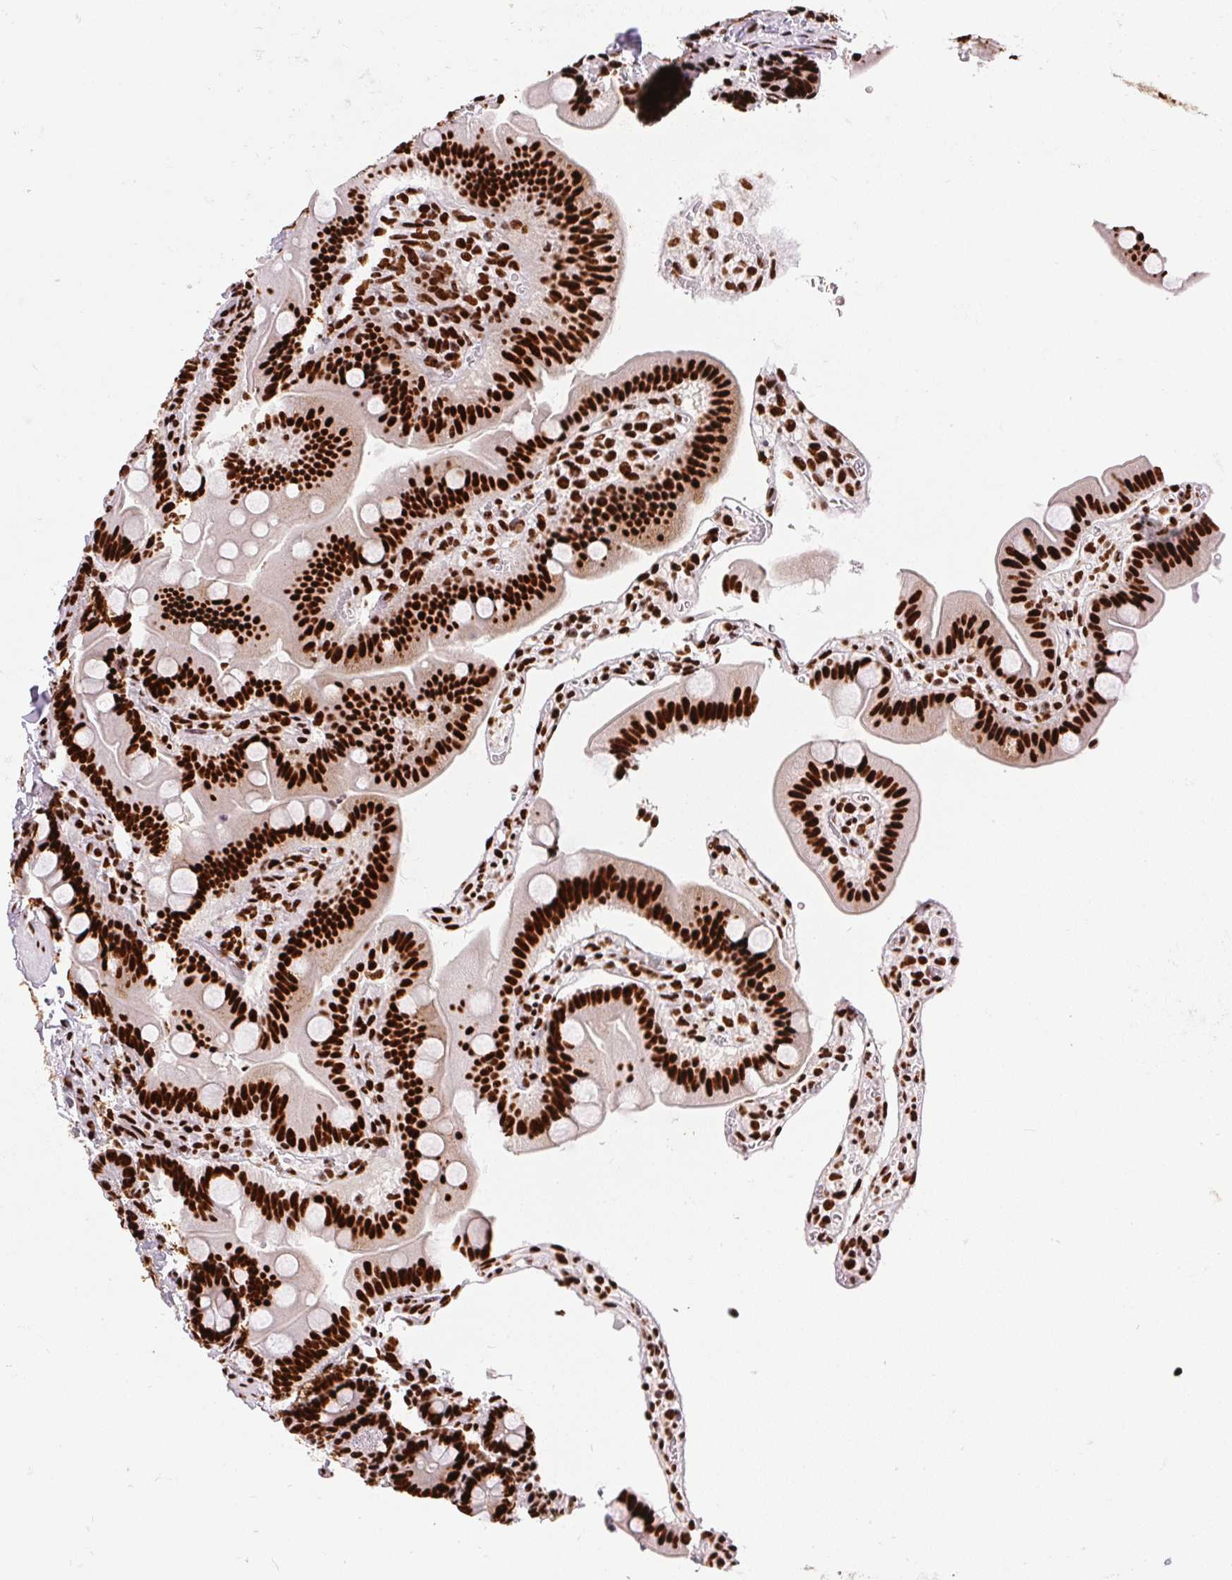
{"staining": {"intensity": "strong", "quantity": ">75%", "location": "nuclear"}, "tissue": "duodenum", "cell_type": "Glandular cells", "image_type": "normal", "snomed": [{"axis": "morphology", "description": "Normal tissue, NOS"}, {"axis": "topography", "description": "Pancreas"}, {"axis": "topography", "description": "Duodenum"}], "caption": "Protein staining of benign duodenum shows strong nuclear expression in about >75% of glandular cells. (Brightfield microscopy of DAB IHC at high magnification).", "gene": "PAGE3", "patient": {"sex": "male", "age": 59}}